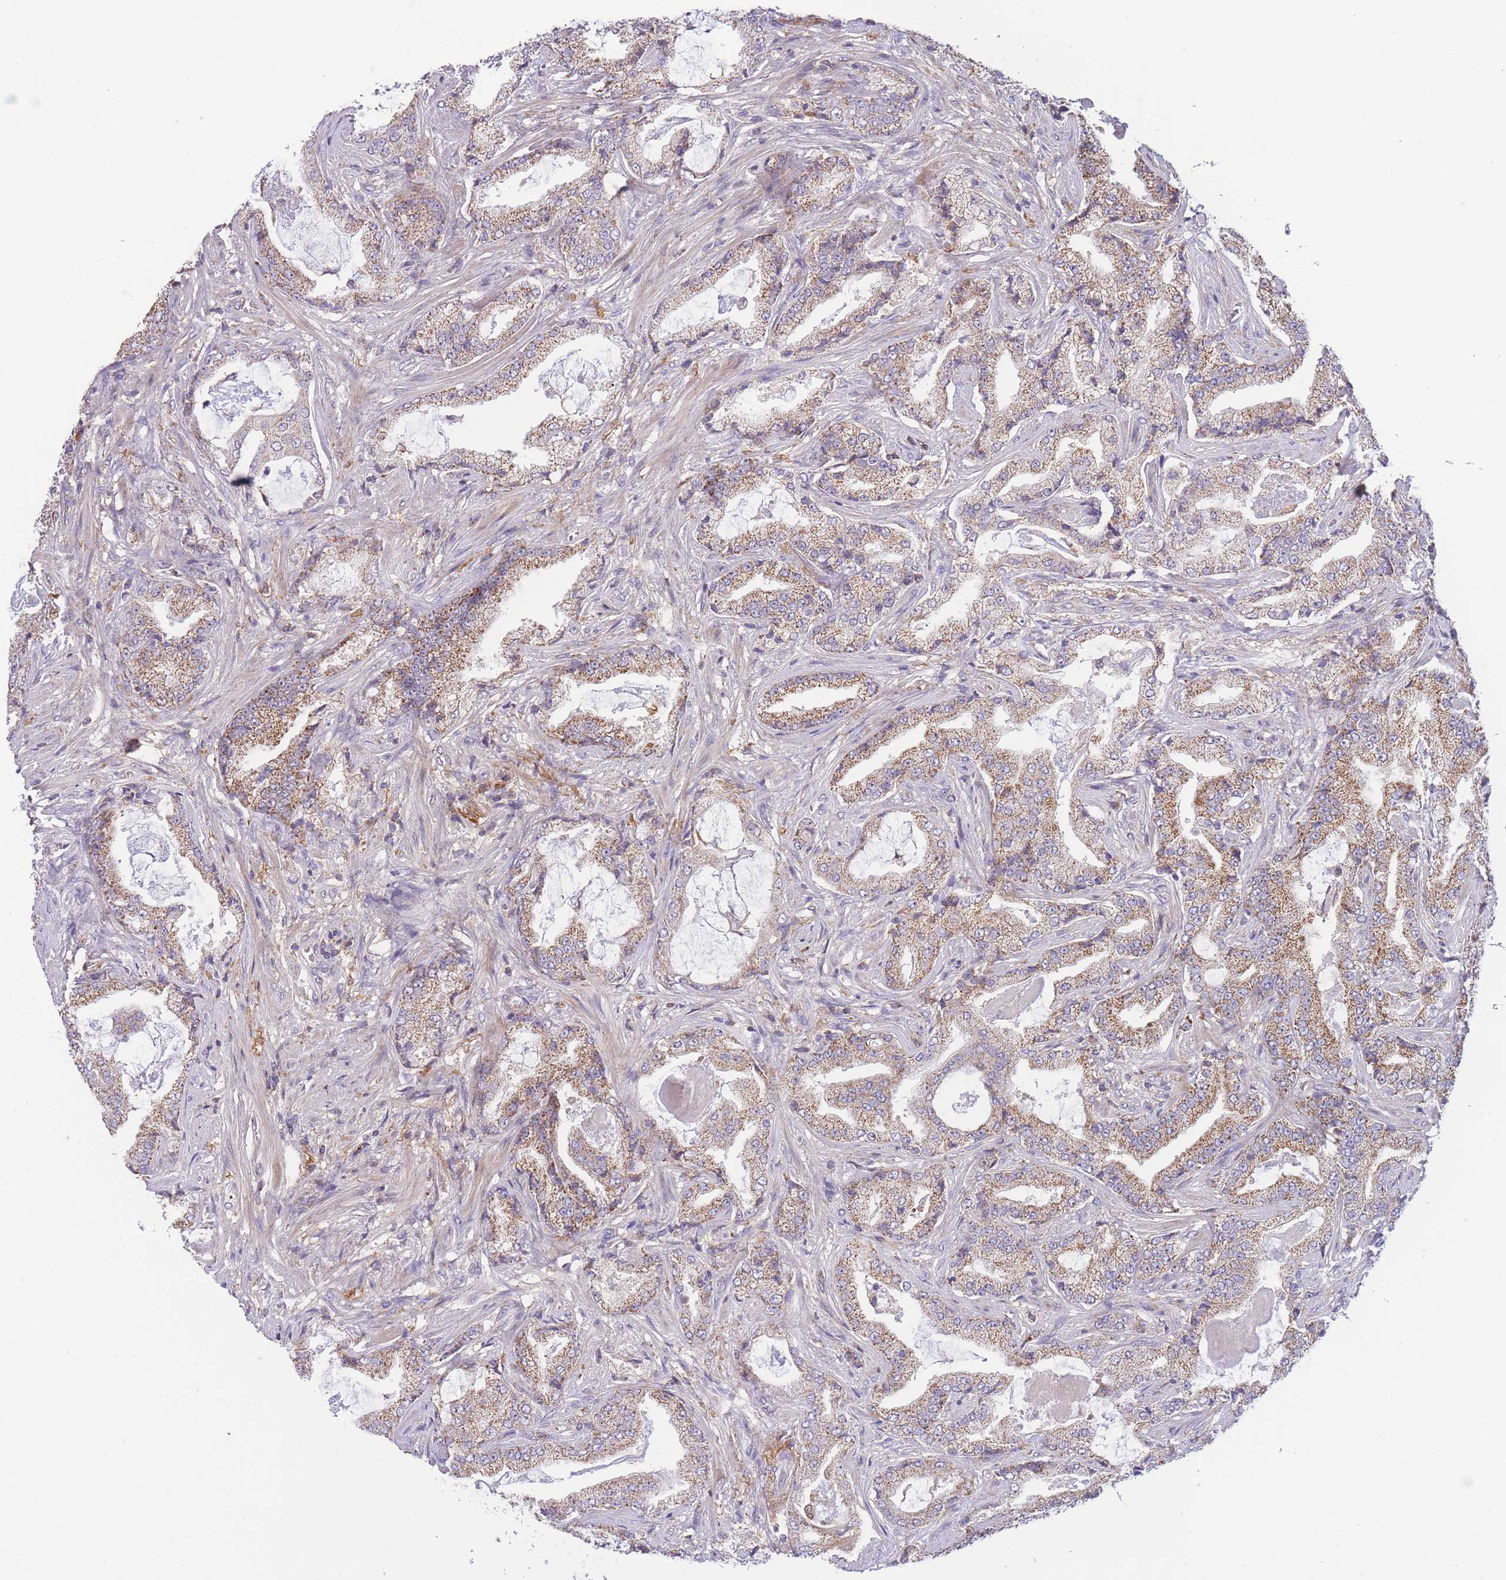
{"staining": {"intensity": "moderate", "quantity": ">75%", "location": "cytoplasmic/membranous"}, "tissue": "prostate cancer", "cell_type": "Tumor cells", "image_type": "cancer", "snomed": [{"axis": "morphology", "description": "Adenocarcinoma, High grade"}, {"axis": "topography", "description": "Prostate"}], "caption": "A brown stain shows moderate cytoplasmic/membranous positivity of a protein in human prostate cancer (adenocarcinoma (high-grade)) tumor cells.", "gene": "SLC25A42", "patient": {"sex": "male", "age": 68}}